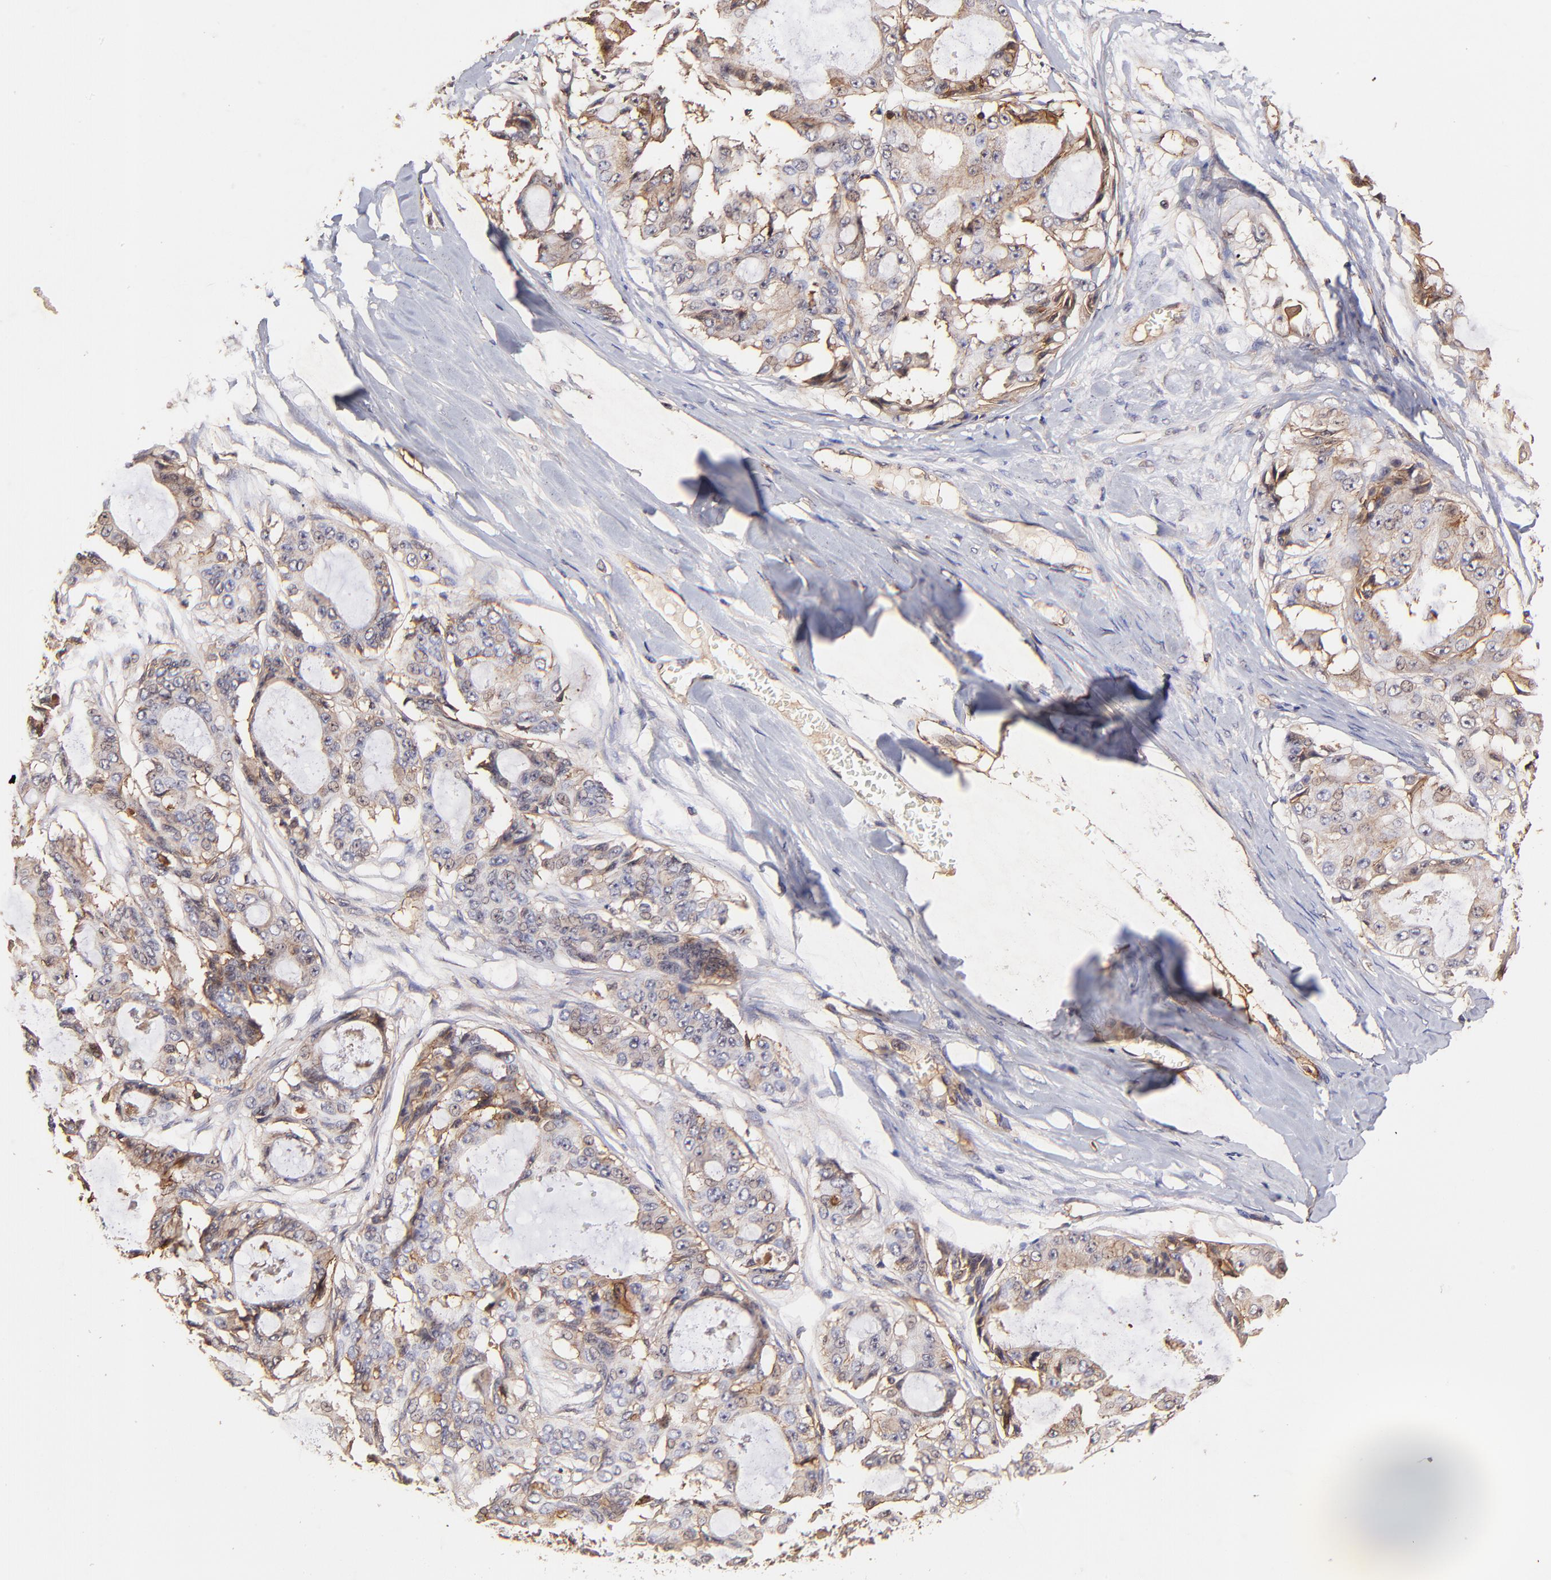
{"staining": {"intensity": "weak", "quantity": ">75%", "location": "cytoplasmic/membranous"}, "tissue": "ovarian cancer", "cell_type": "Tumor cells", "image_type": "cancer", "snomed": [{"axis": "morphology", "description": "Carcinoma, endometroid"}, {"axis": "topography", "description": "Ovary"}], "caption": "Ovarian endometroid carcinoma stained with DAB (3,3'-diaminobenzidine) immunohistochemistry displays low levels of weak cytoplasmic/membranous staining in approximately >75% of tumor cells. (DAB (3,3'-diaminobenzidine) IHC with brightfield microscopy, high magnification).", "gene": "ITGB1", "patient": {"sex": "female", "age": 61}}